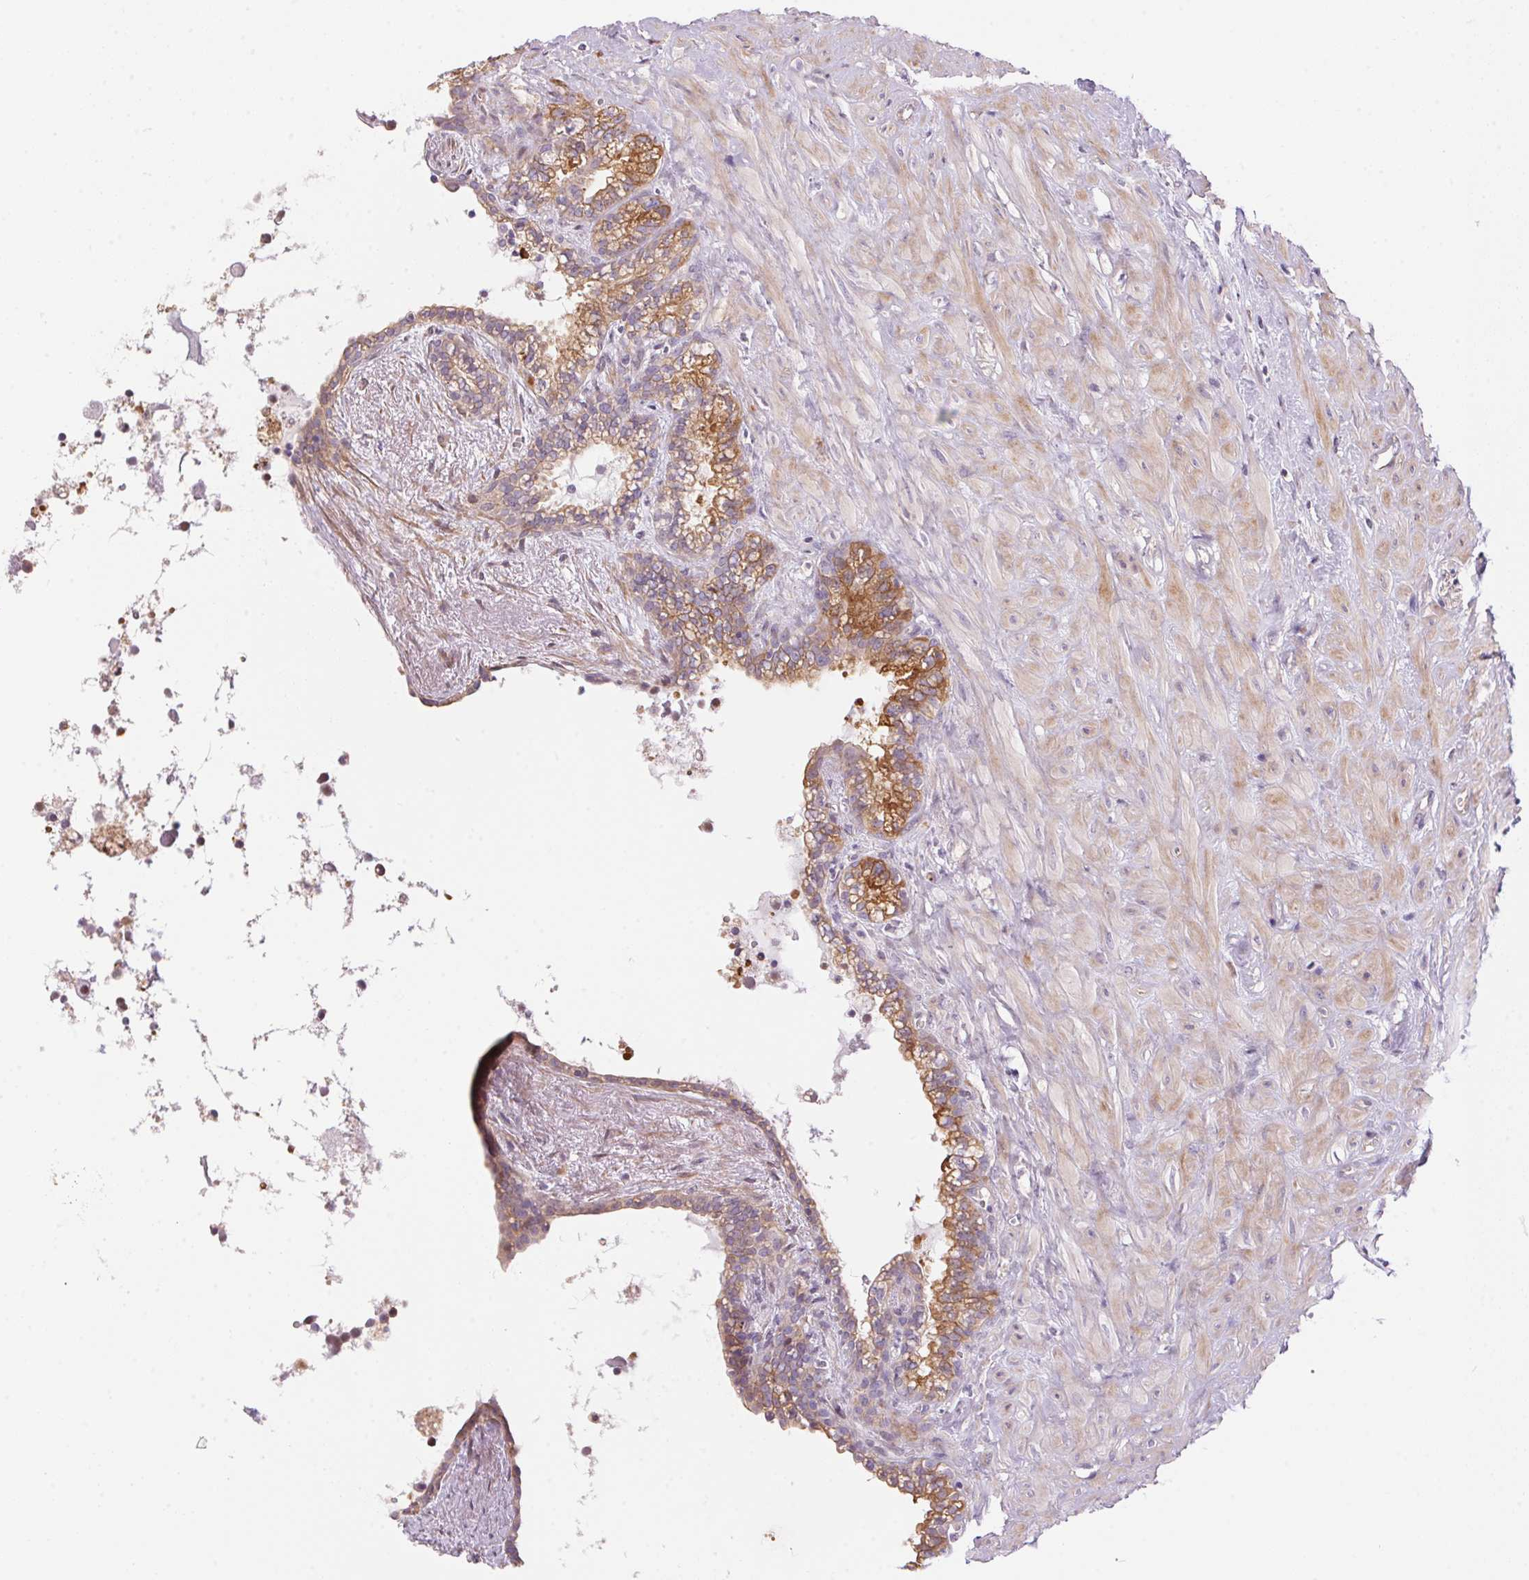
{"staining": {"intensity": "moderate", "quantity": "25%-75%", "location": "cytoplasmic/membranous"}, "tissue": "seminal vesicle", "cell_type": "Glandular cells", "image_type": "normal", "snomed": [{"axis": "morphology", "description": "Normal tissue, NOS"}, {"axis": "topography", "description": "Seminal veicle"}], "caption": "Immunohistochemistry (IHC) (DAB (3,3'-diaminobenzidine)) staining of normal human seminal vesicle exhibits moderate cytoplasmic/membranous protein expression in approximately 25%-75% of glandular cells. (DAB IHC, brown staining for protein, blue staining for nuclei).", "gene": "UNC13B", "patient": {"sex": "male", "age": 76}}